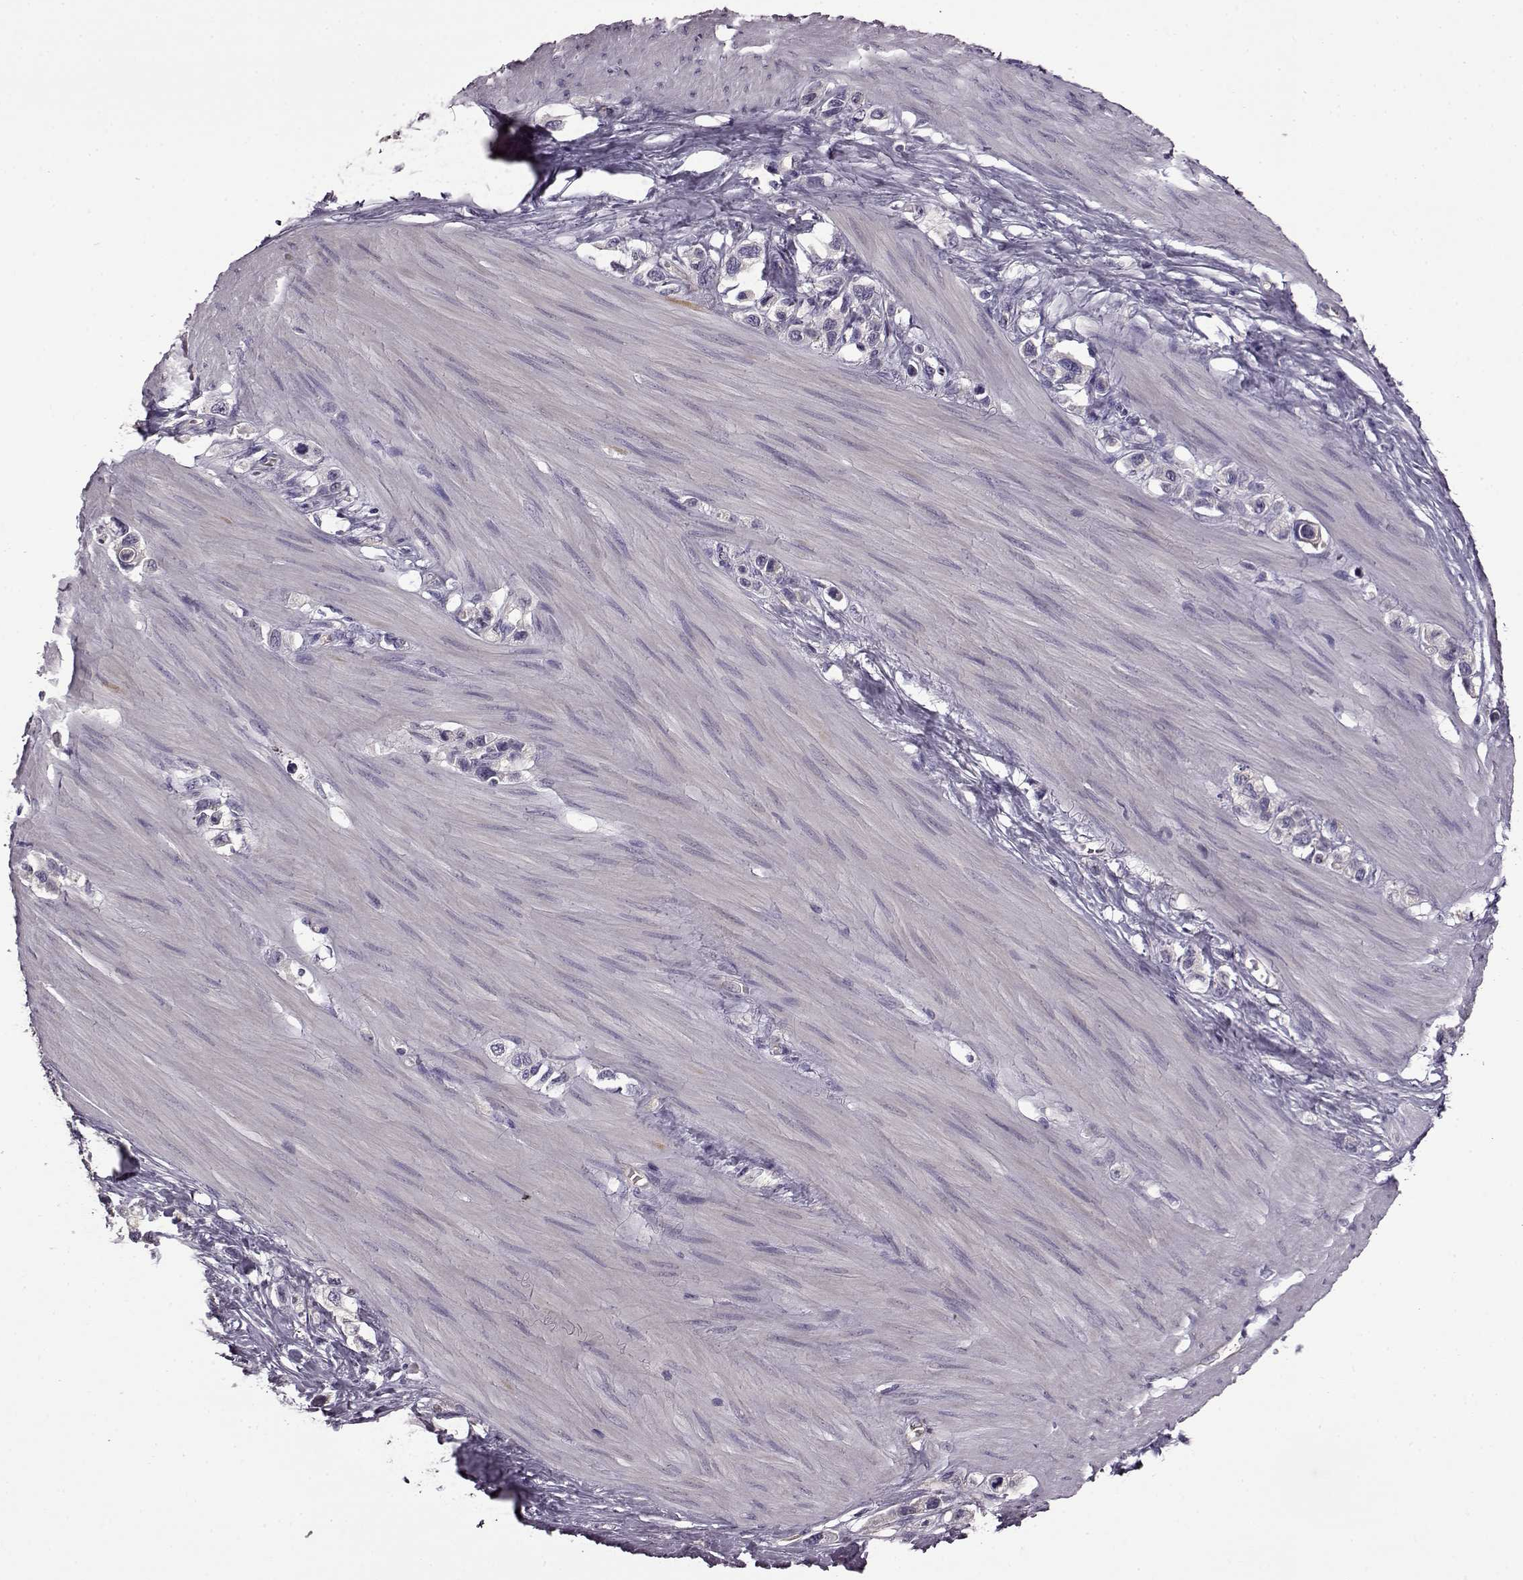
{"staining": {"intensity": "negative", "quantity": "none", "location": "none"}, "tissue": "stomach cancer", "cell_type": "Tumor cells", "image_type": "cancer", "snomed": [{"axis": "morphology", "description": "Normal tissue, NOS"}, {"axis": "morphology", "description": "Adenocarcinoma, NOS"}, {"axis": "morphology", "description": "Adenocarcinoma, High grade"}, {"axis": "topography", "description": "Stomach, upper"}, {"axis": "topography", "description": "Stomach"}], "caption": "The histopathology image shows no staining of tumor cells in adenocarcinoma (high-grade) (stomach).", "gene": "EDDM3B", "patient": {"sex": "female", "age": 65}}